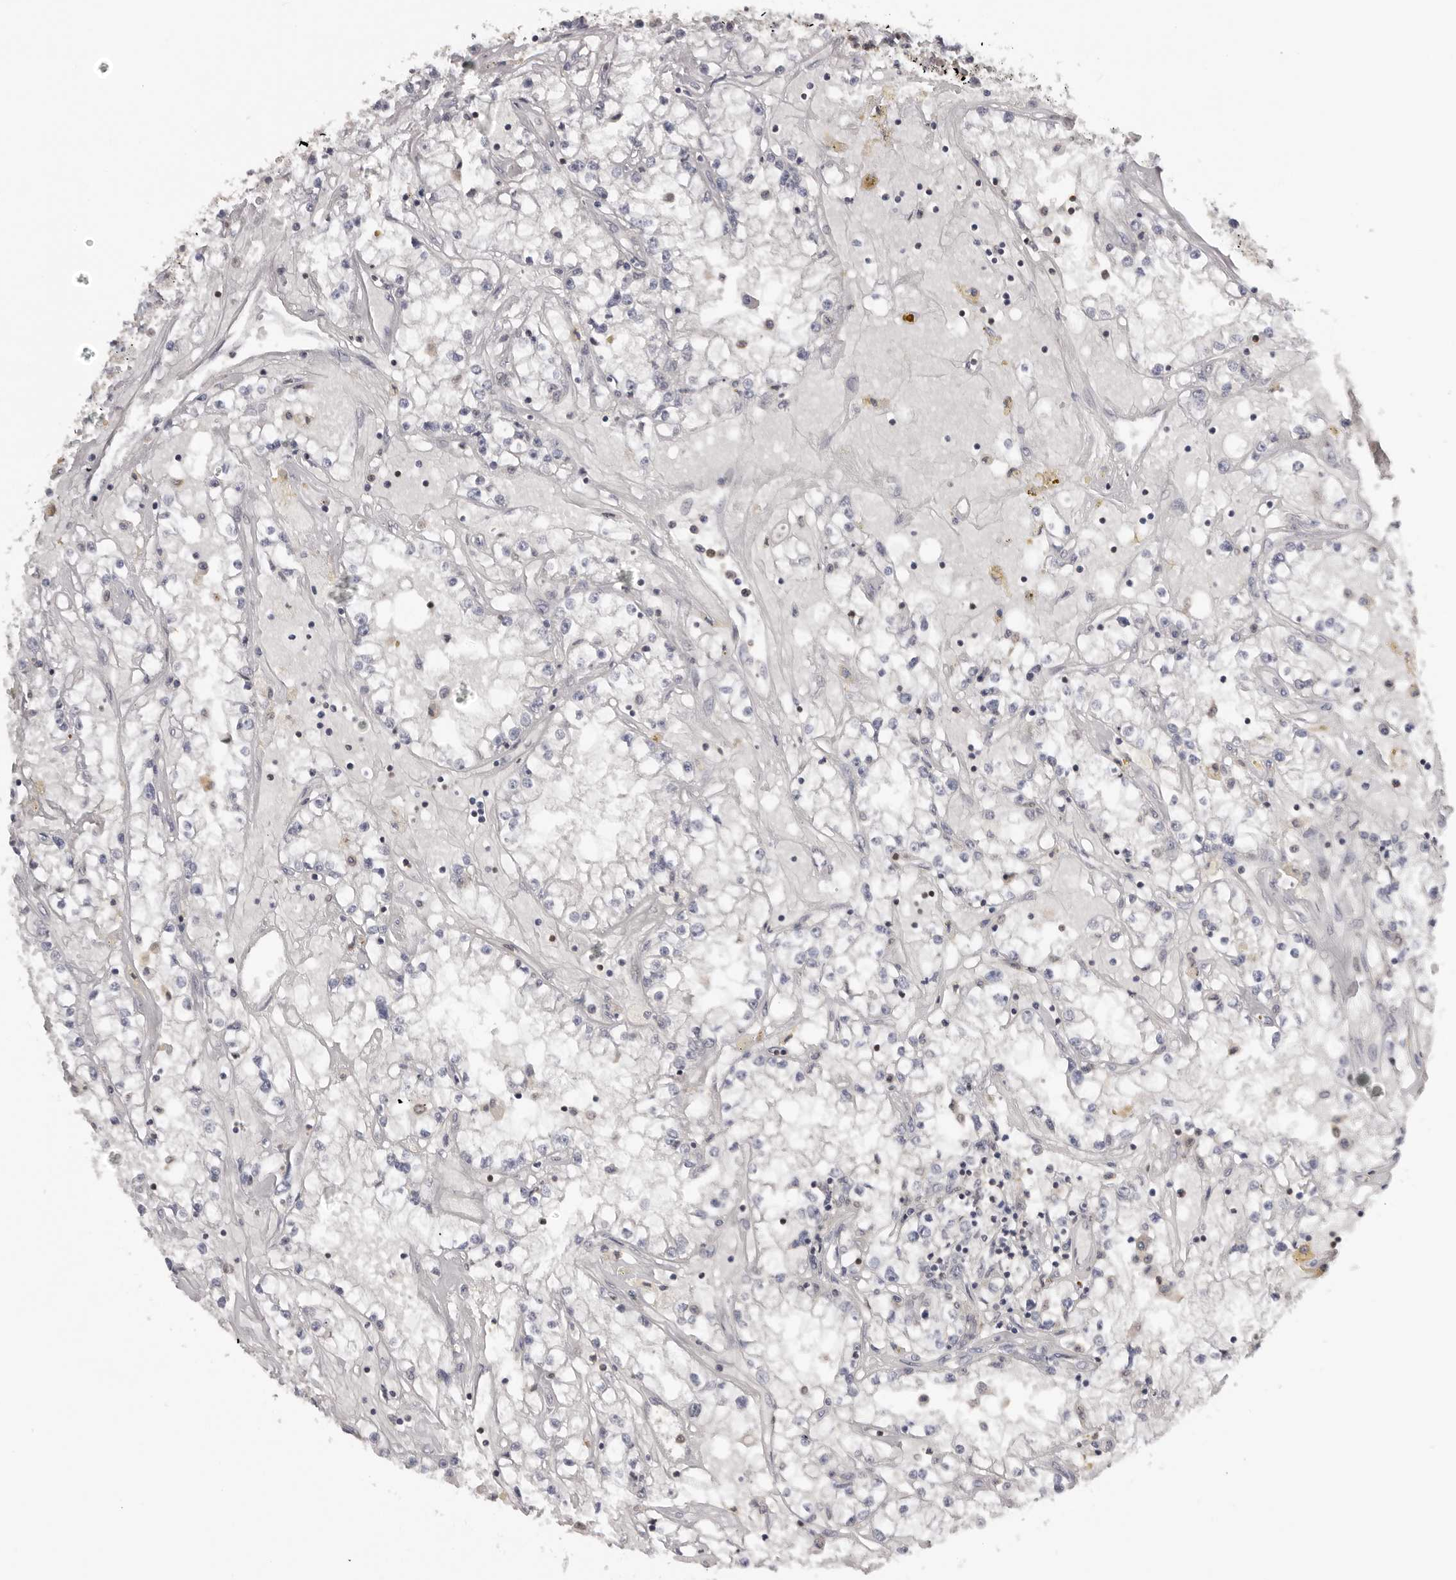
{"staining": {"intensity": "negative", "quantity": "none", "location": "none"}, "tissue": "renal cancer", "cell_type": "Tumor cells", "image_type": "cancer", "snomed": [{"axis": "morphology", "description": "Adenocarcinoma, NOS"}, {"axis": "topography", "description": "Kidney"}], "caption": "The immunohistochemistry (IHC) image has no significant staining in tumor cells of renal adenocarcinoma tissue.", "gene": "KIF2B", "patient": {"sex": "male", "age": 56}}